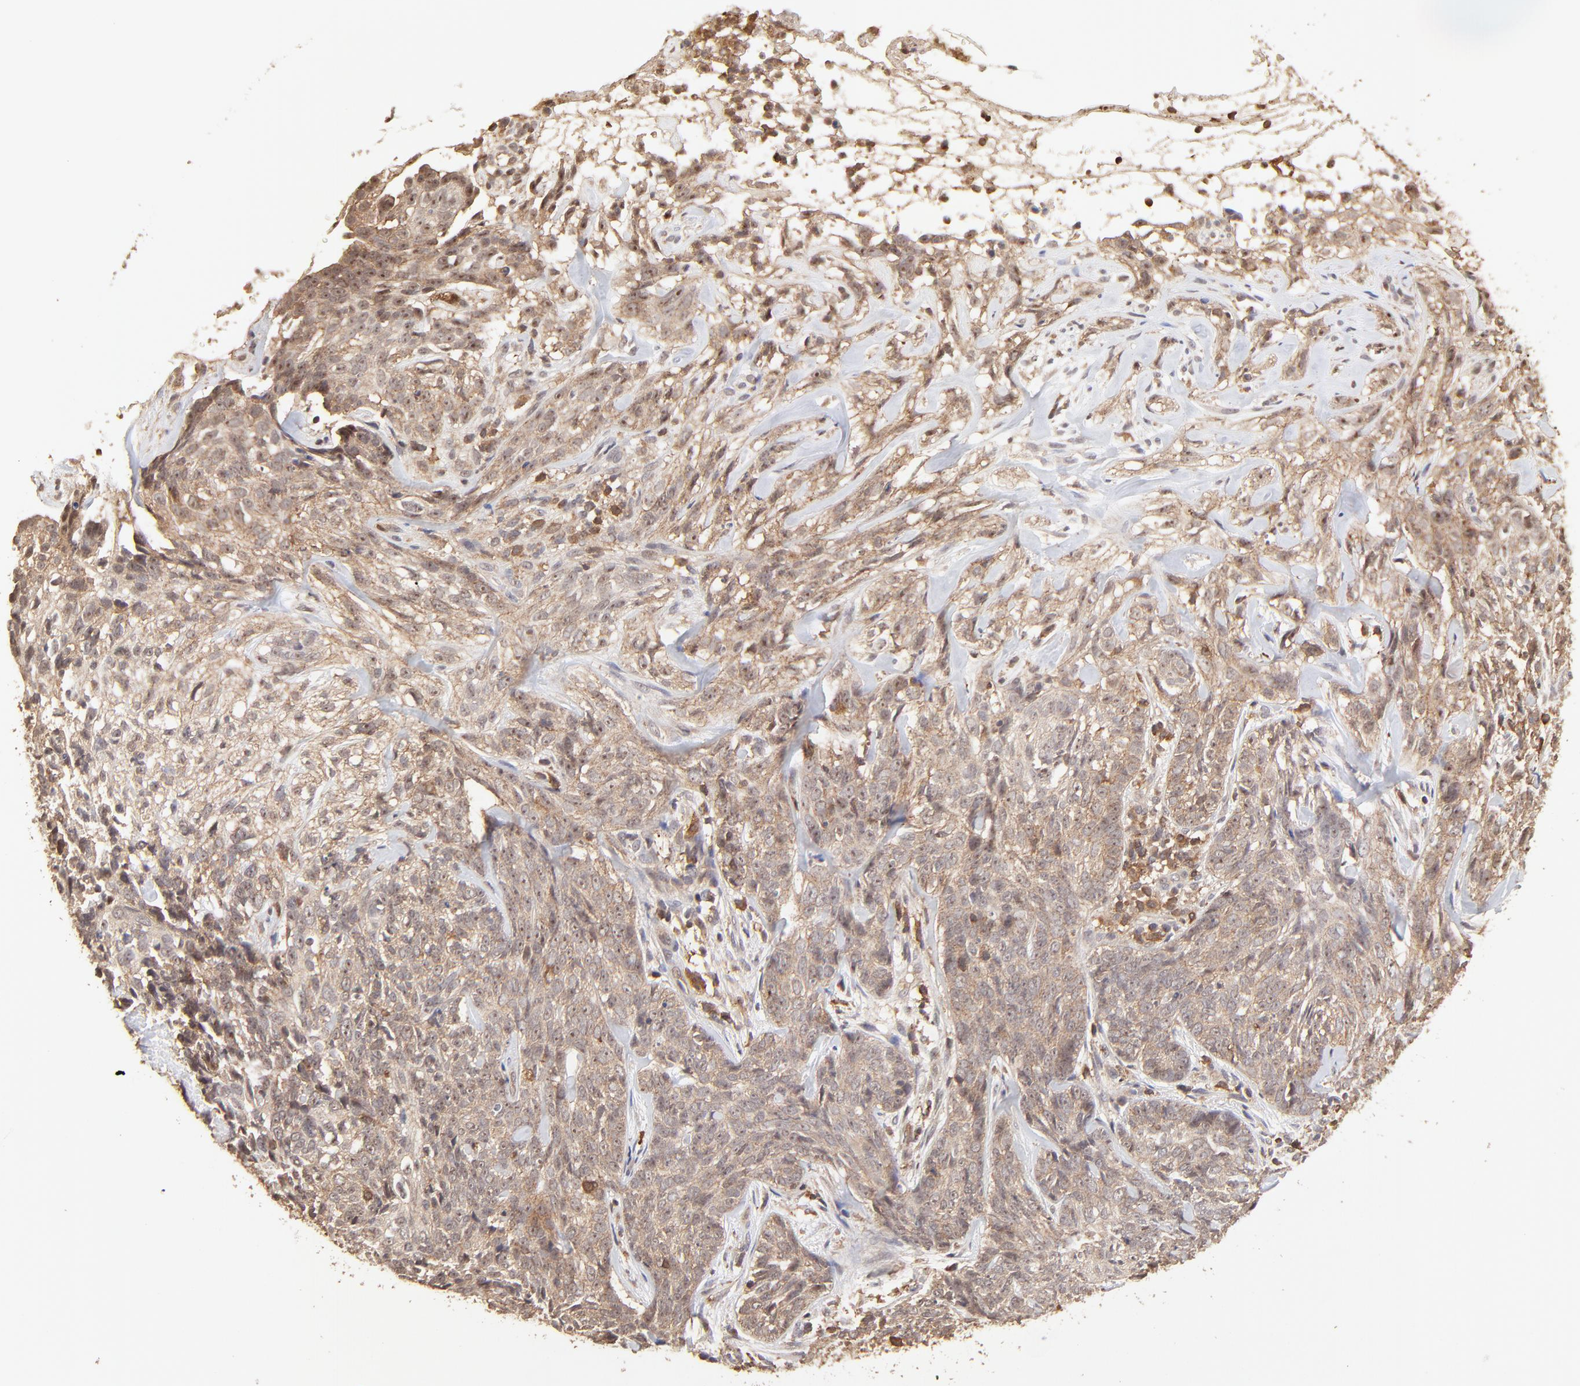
{"staining": {"intensity": "moderate", "quantity": ">75%", "location": "cytoplasmic/membranous"}, "tissue": "skin cancer", "cell_type": "Tumor cells", "image_type": "cancer", "snomed": [{"axis": "morphology", "description": "Basal cell carcinoma"}, {"axis": "topography", "description": "Skin"}], "caption": "Tumor cells demonstrate moderate cytoplasmic/membranous staining in about >75% of cells in skin cancer (basal cell carcinoma).", "gene": "STON2", "patient": {"sex": "male", "age": 72}}